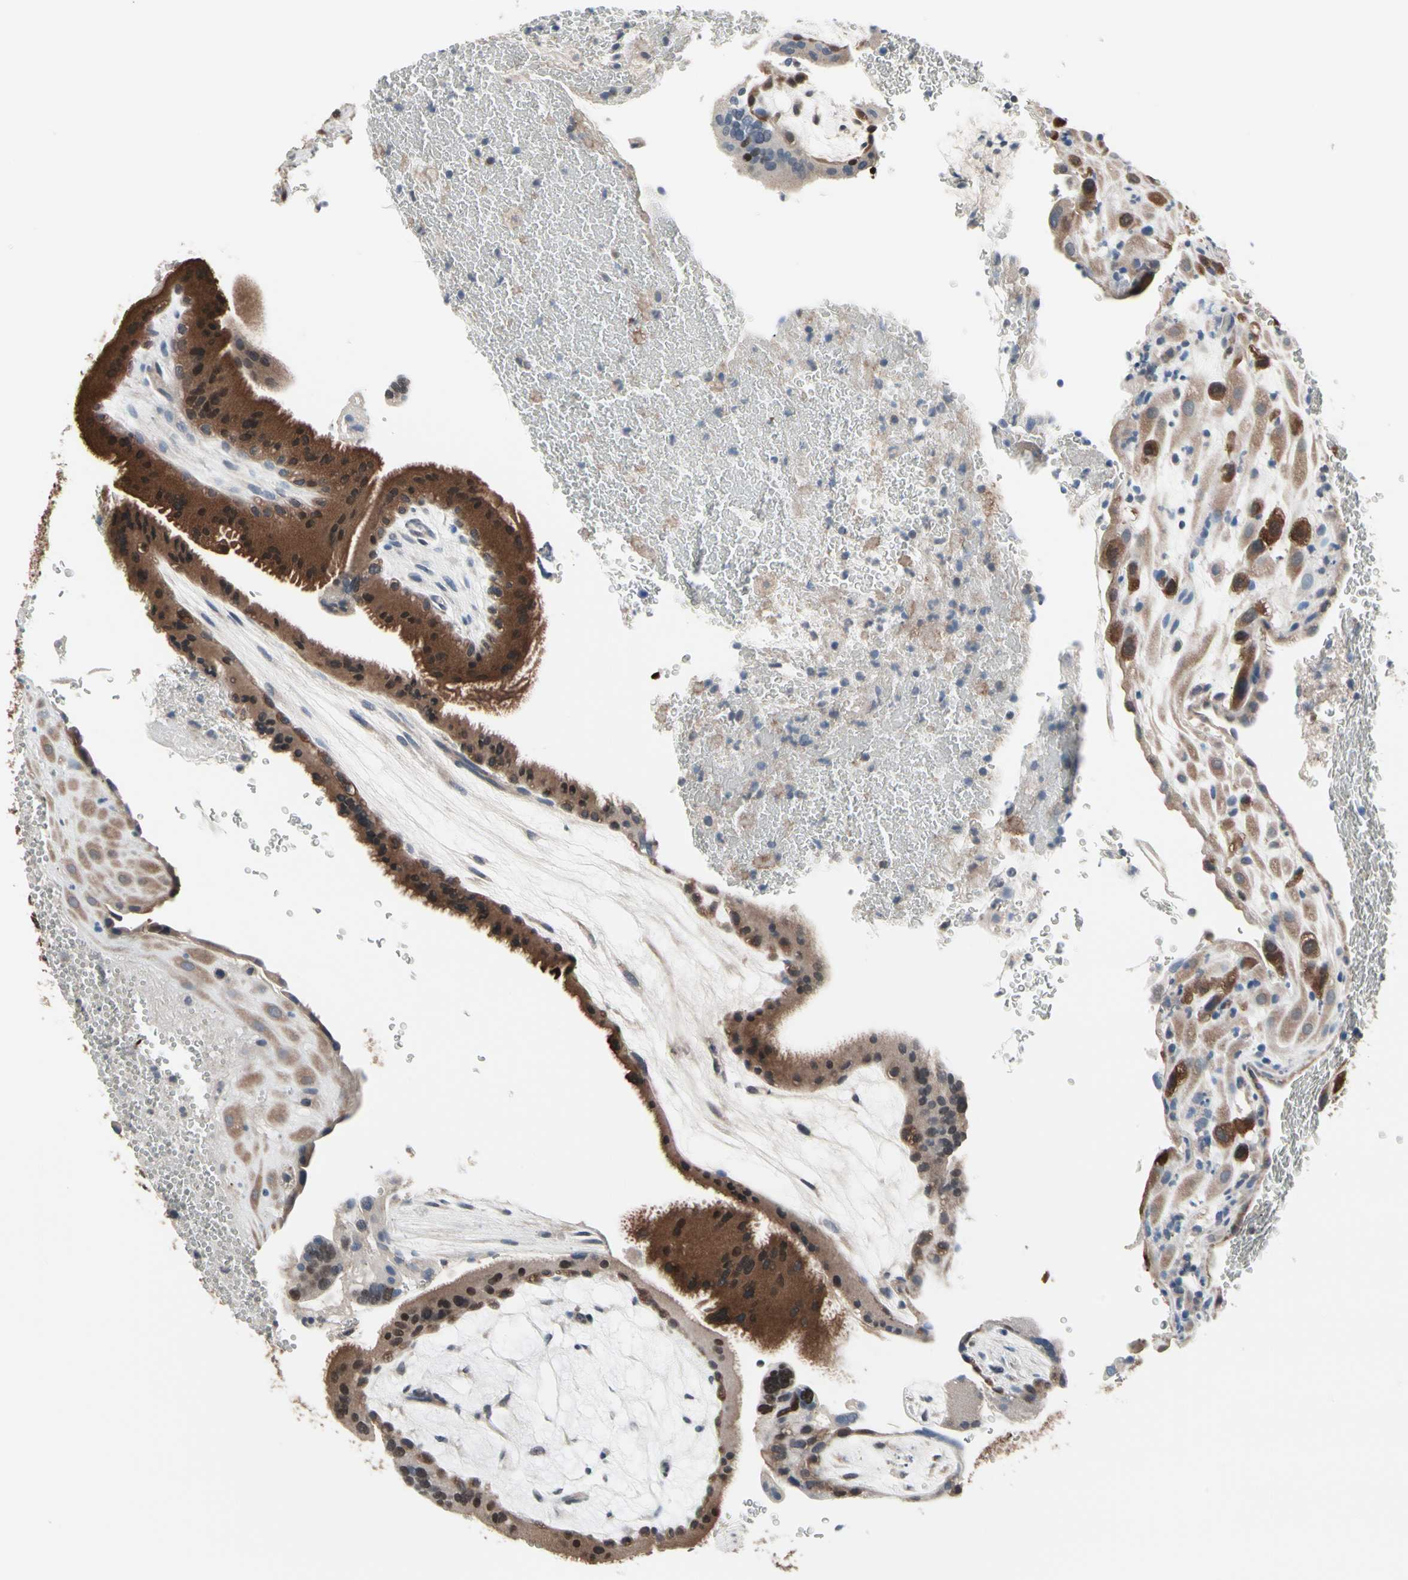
{"staining": {"intensity": "moderate", "quantity": ">75%", "location": "cytoplasmic/membranous"}, "tissue": "placenta", "cell_type": "Decidual cells", "image_type": "normal", "snomed": [{"axis": "morphology", "description": "Normal tissue, NOS"}, {"axis": "topography", "description": "Placenta"}], "caption": "An image showing moderate cytoplasmic/membranous staining in approximately >75% of decidual cells in unremarkable placenta, as visualized by brown immunohistochemical staining.", "gene": "PRDX6", "patient": {"sex": "female", "age": 19}}